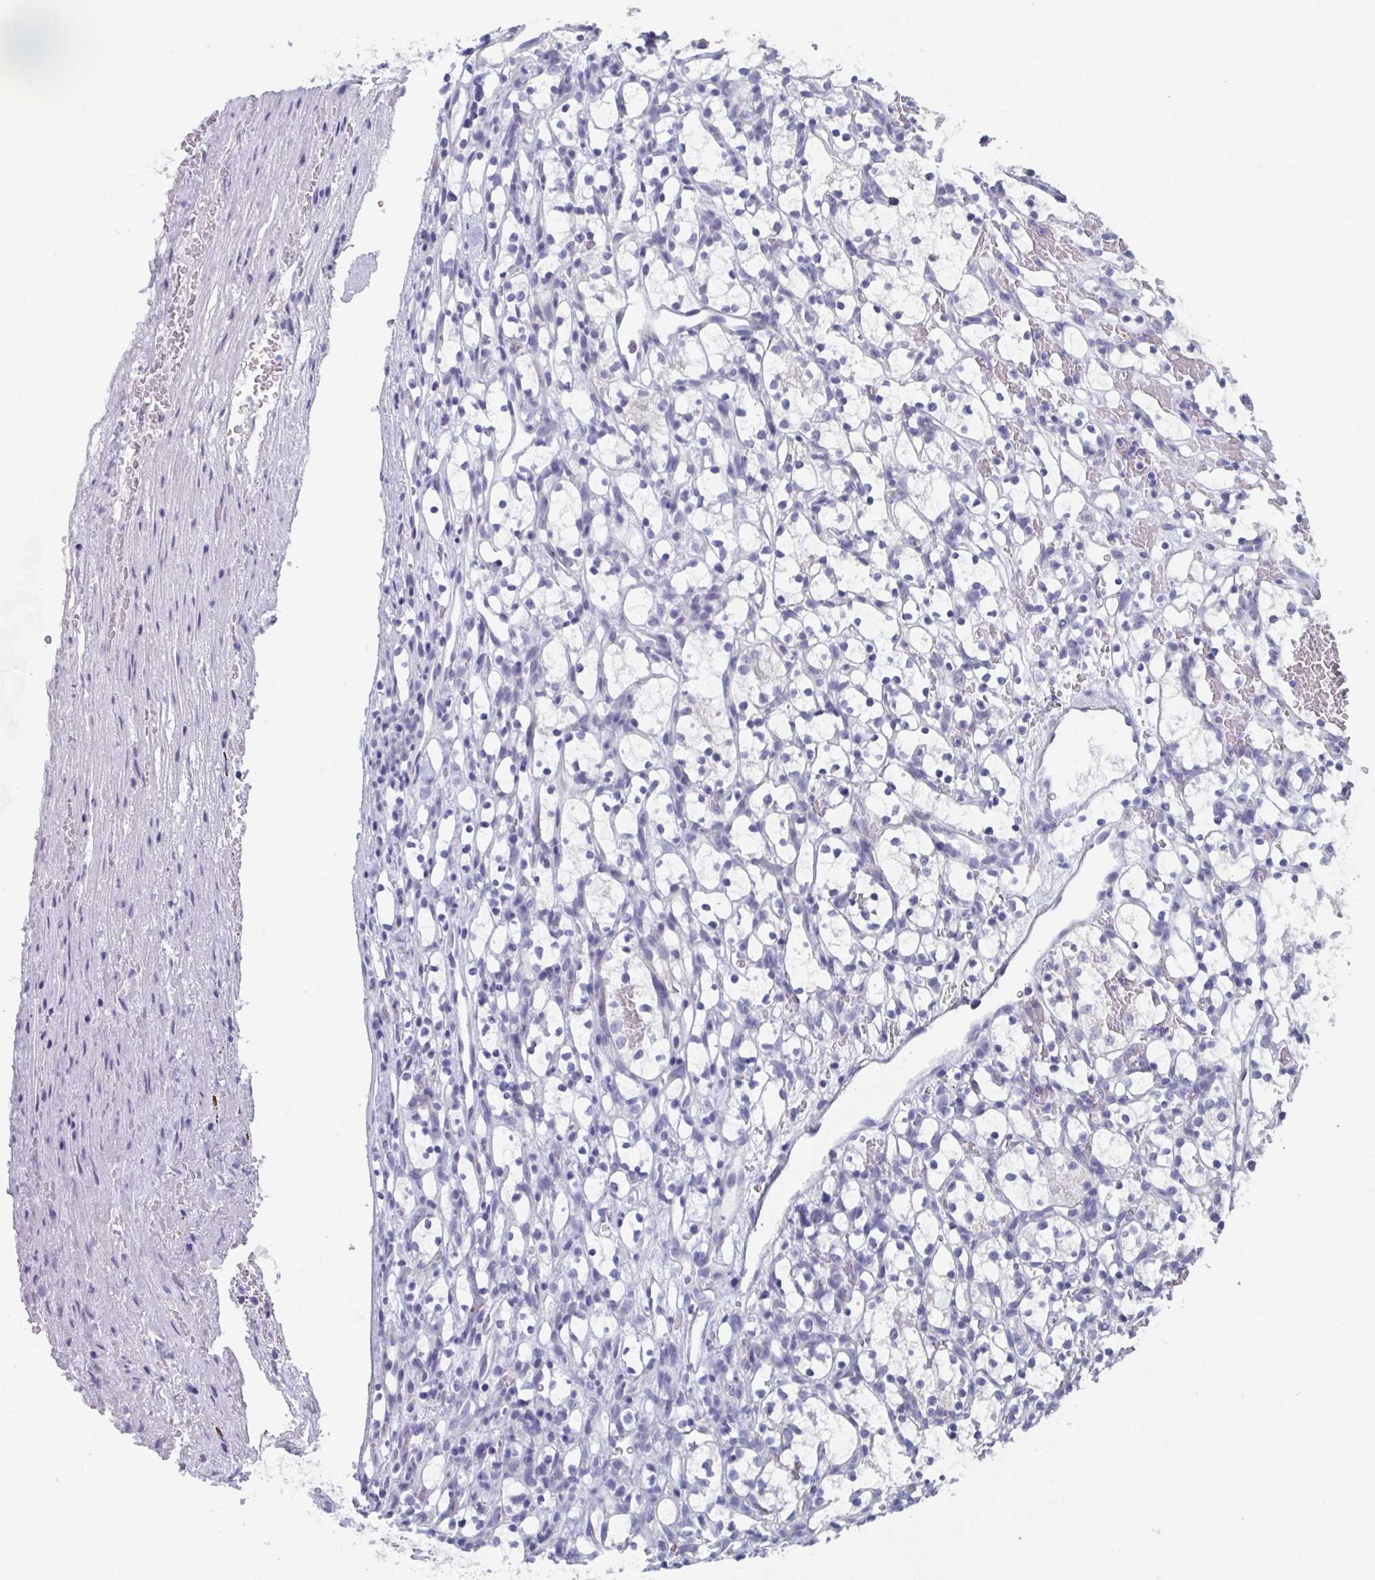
{"staining": {"intensity": "negative", "quantity": "none", "location": "none"}, "tissue": "renal cancer", "cell_type": "Tumor cells", "image_type": "cancer", "snomed": [{"axis": "morphology", "description": "Adenocarcinoma, NOS"}, {"axis": "topography", "description": "Kidney"}], "caption": "IHC photomicrograph of neoplastic tissue: renal cancer stained with DAB reveals no significant protein positivity in tumor cells. (Brightfield microscopy of DAB immunohistochemistry at high magnification).", "gene": "DYDC2", "patient": {"sex": "female", "age": 69}}